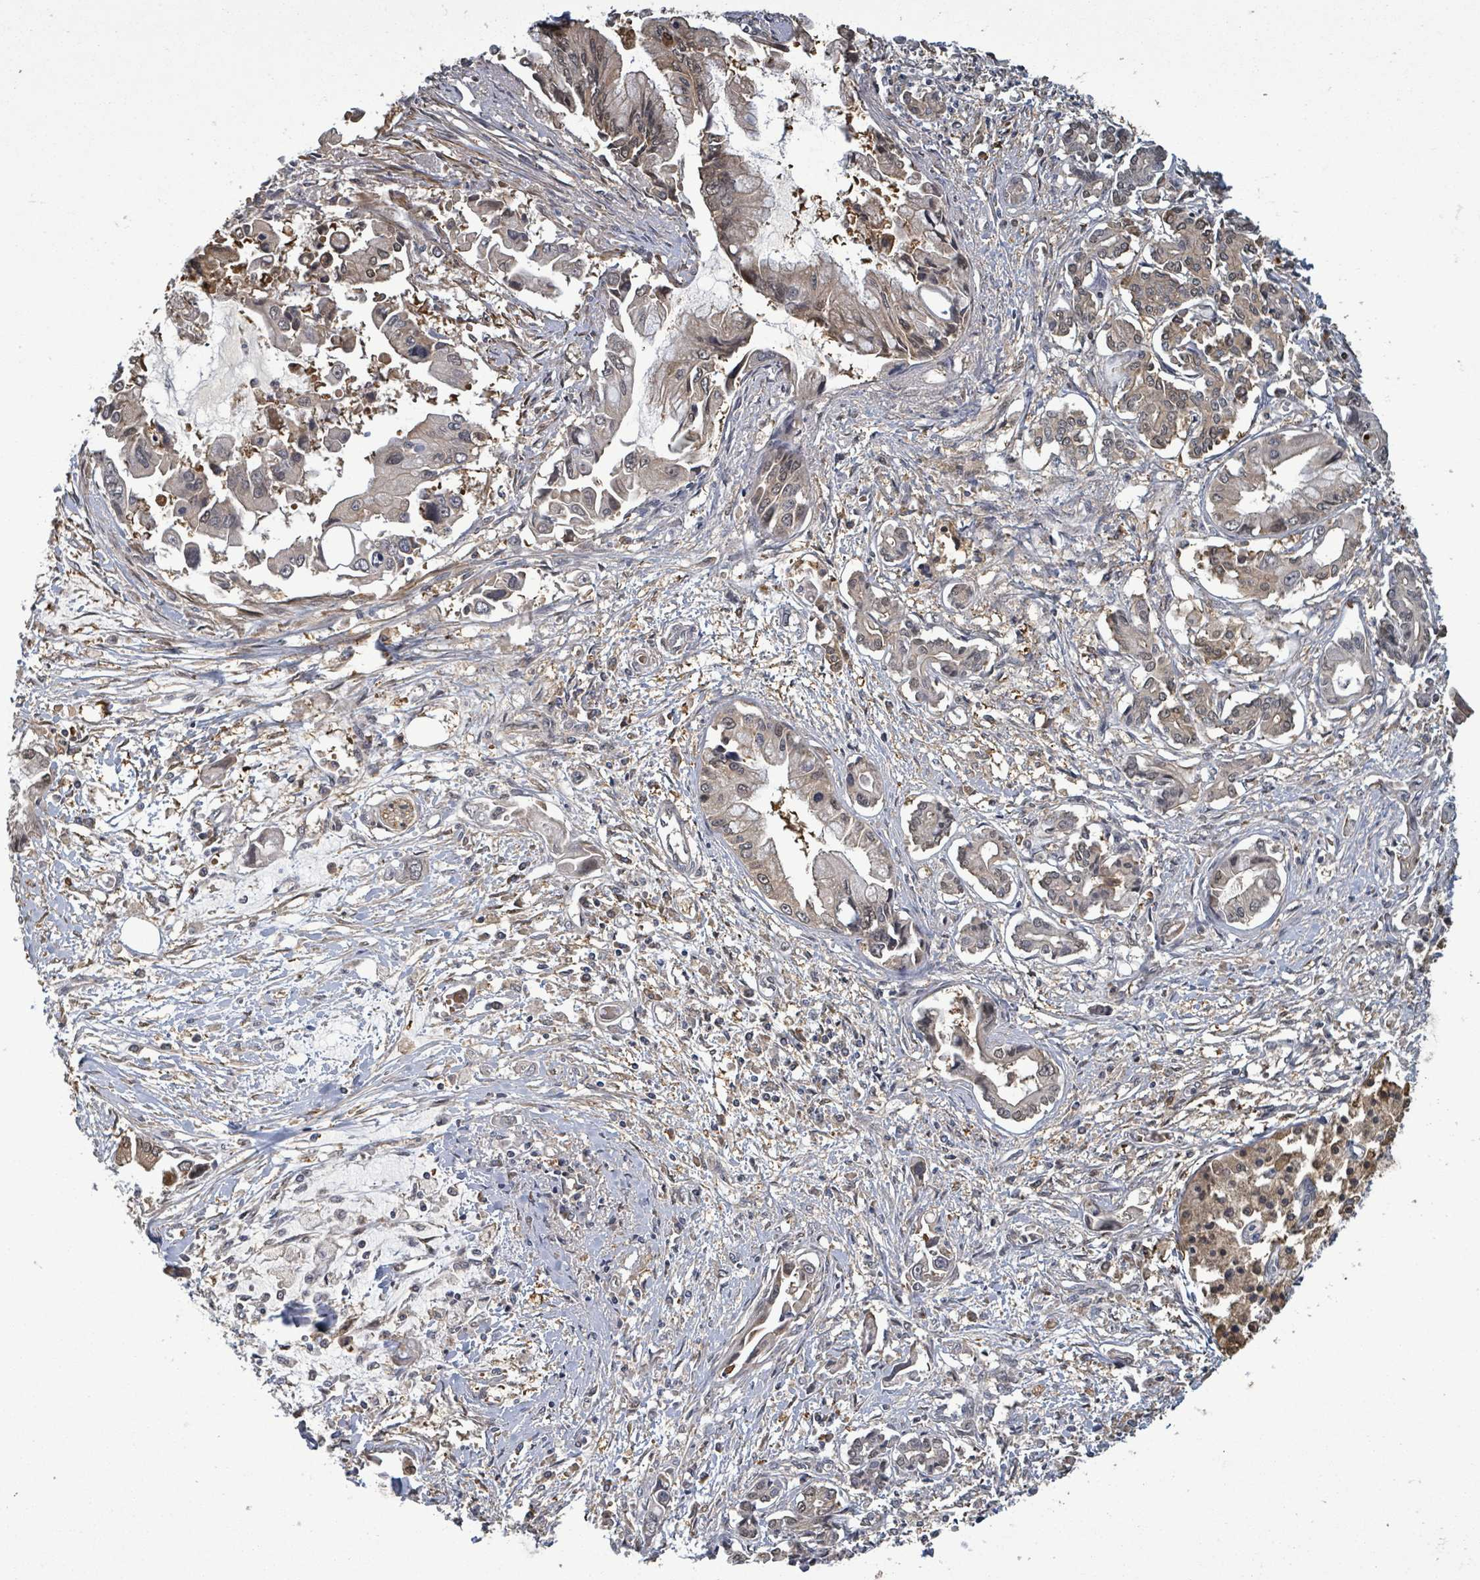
{"staining": {"intensity": "weak", "quantity": "<25%", "location": "nuclear"}, "tissue": "pancreatic cancer", "cell_type": "Tumor cells", "image_type": "cancer", "snomed": [{"axis": "morphology", "description": "Adenocarcinoma, NOS"}, {"axis": "topography", "description": "Pancreas"}], "caption": "High magnification brightfield microscopy of pancreatic adenocarcinoma stained with DAB (3,3'-diaminobenzidine) (brown) and counterstained with hematoxylin (blue): tumor cells show no significant staining. (Stains: DAB immunohistochemistry (IHC) with hematoxylin counter stain, Microscopy: brightfield microscopy at high magnification).", "gene": "MAP3K6", "patient": {"sex": "male", "age": 84}}